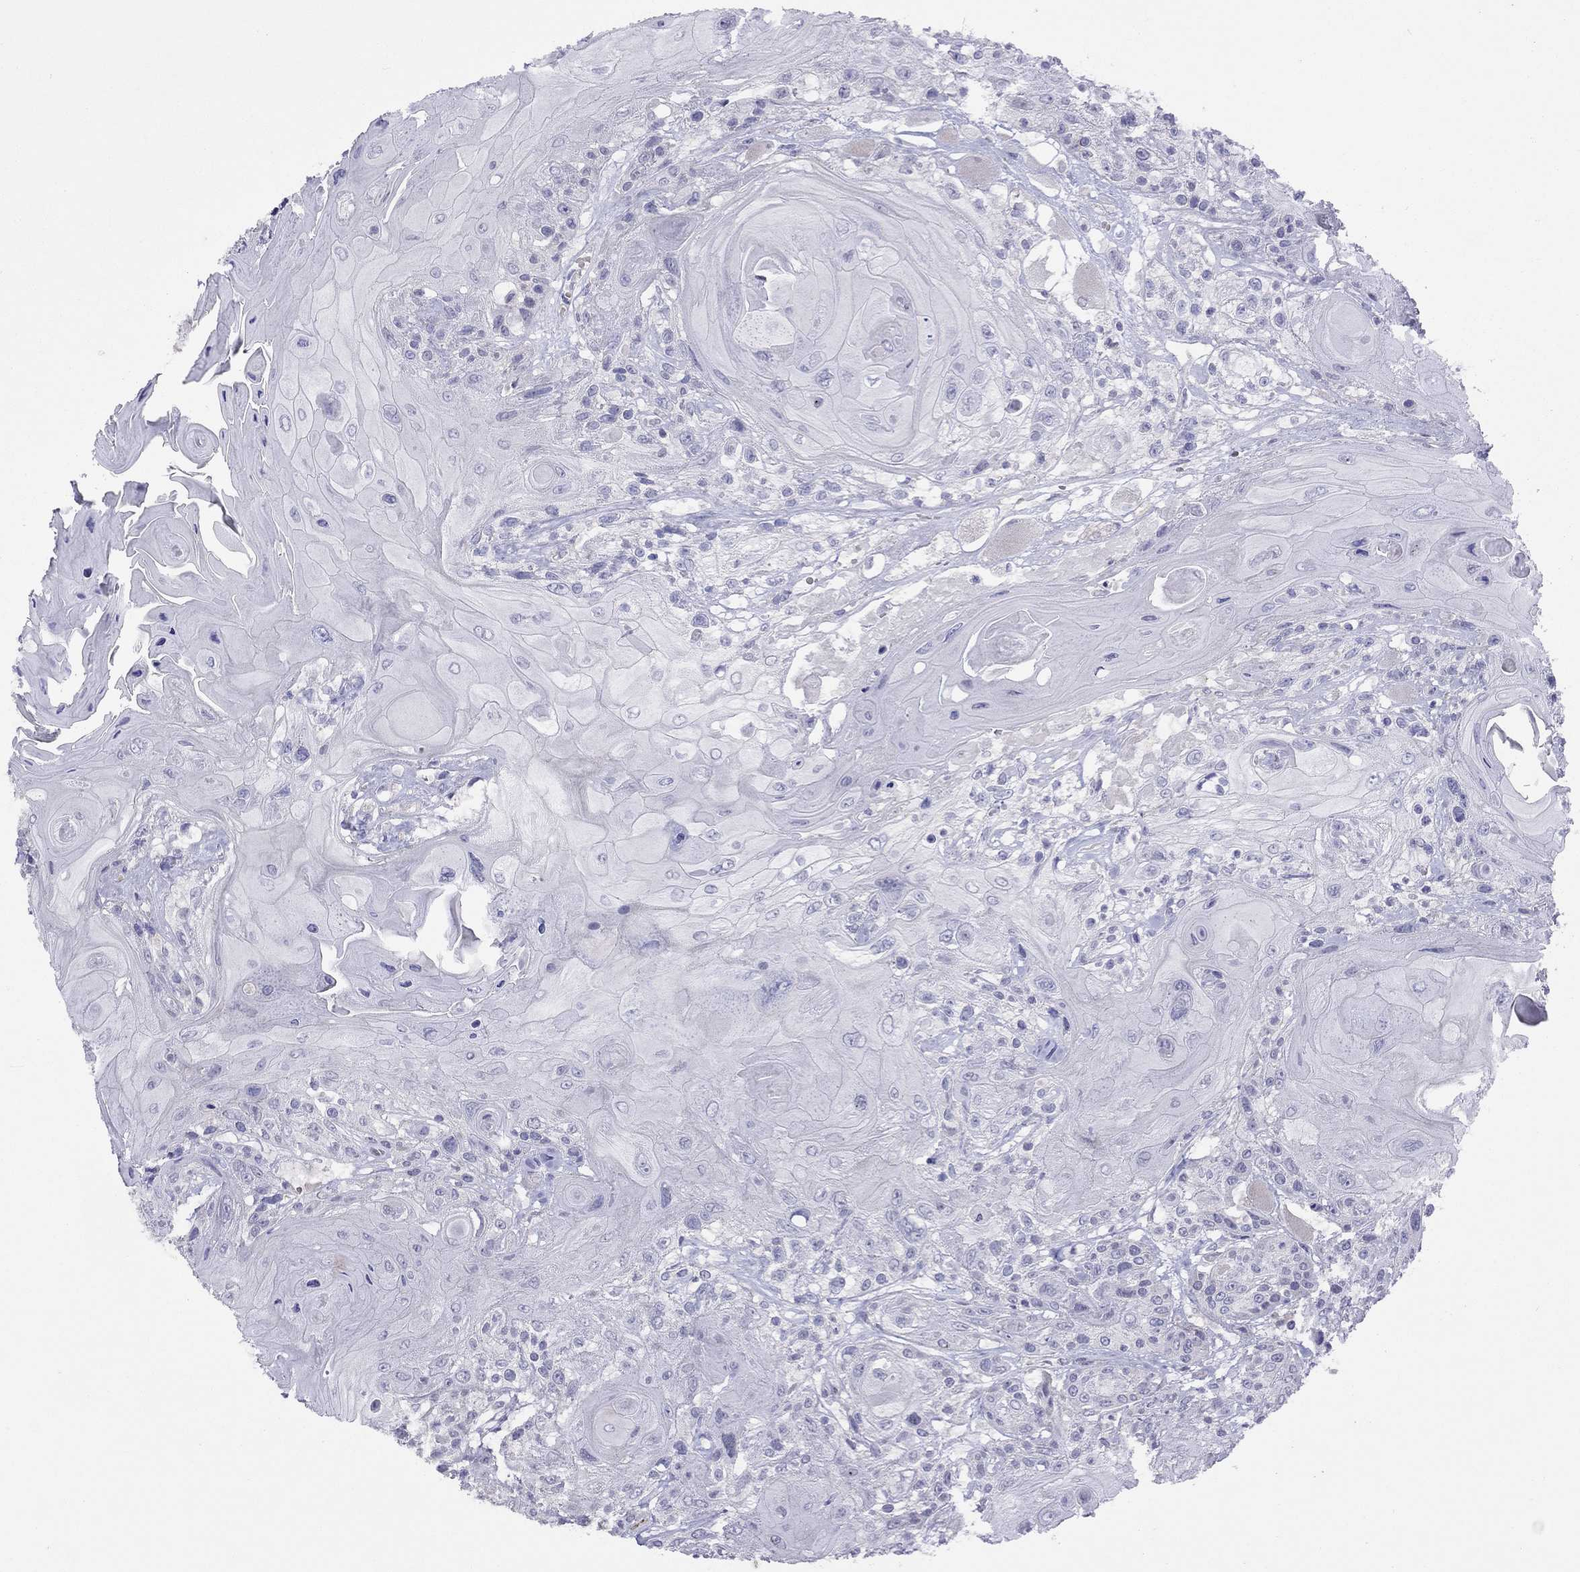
{"staining": {"intensity": "negative", "quantity": "none", "location": "none"}, "tissue": "head and neck cancer", "cell_type": "Tumor cells", "image_type": "cancer", "snomed": [{"axis": "morphology", "description": "Squamous cell carcinoma, NOS"}, {"axis": "topography", "description": "Head-Neck"}], "caption": "Immunohistochemical staining of human head and neck cancer (squamous cell carcinoma) reveals no significant expression in tumor cells. Nuclei are stained in blue.", "gene": "SYTL2", "patient": {"sex": "female", "age": 59}}